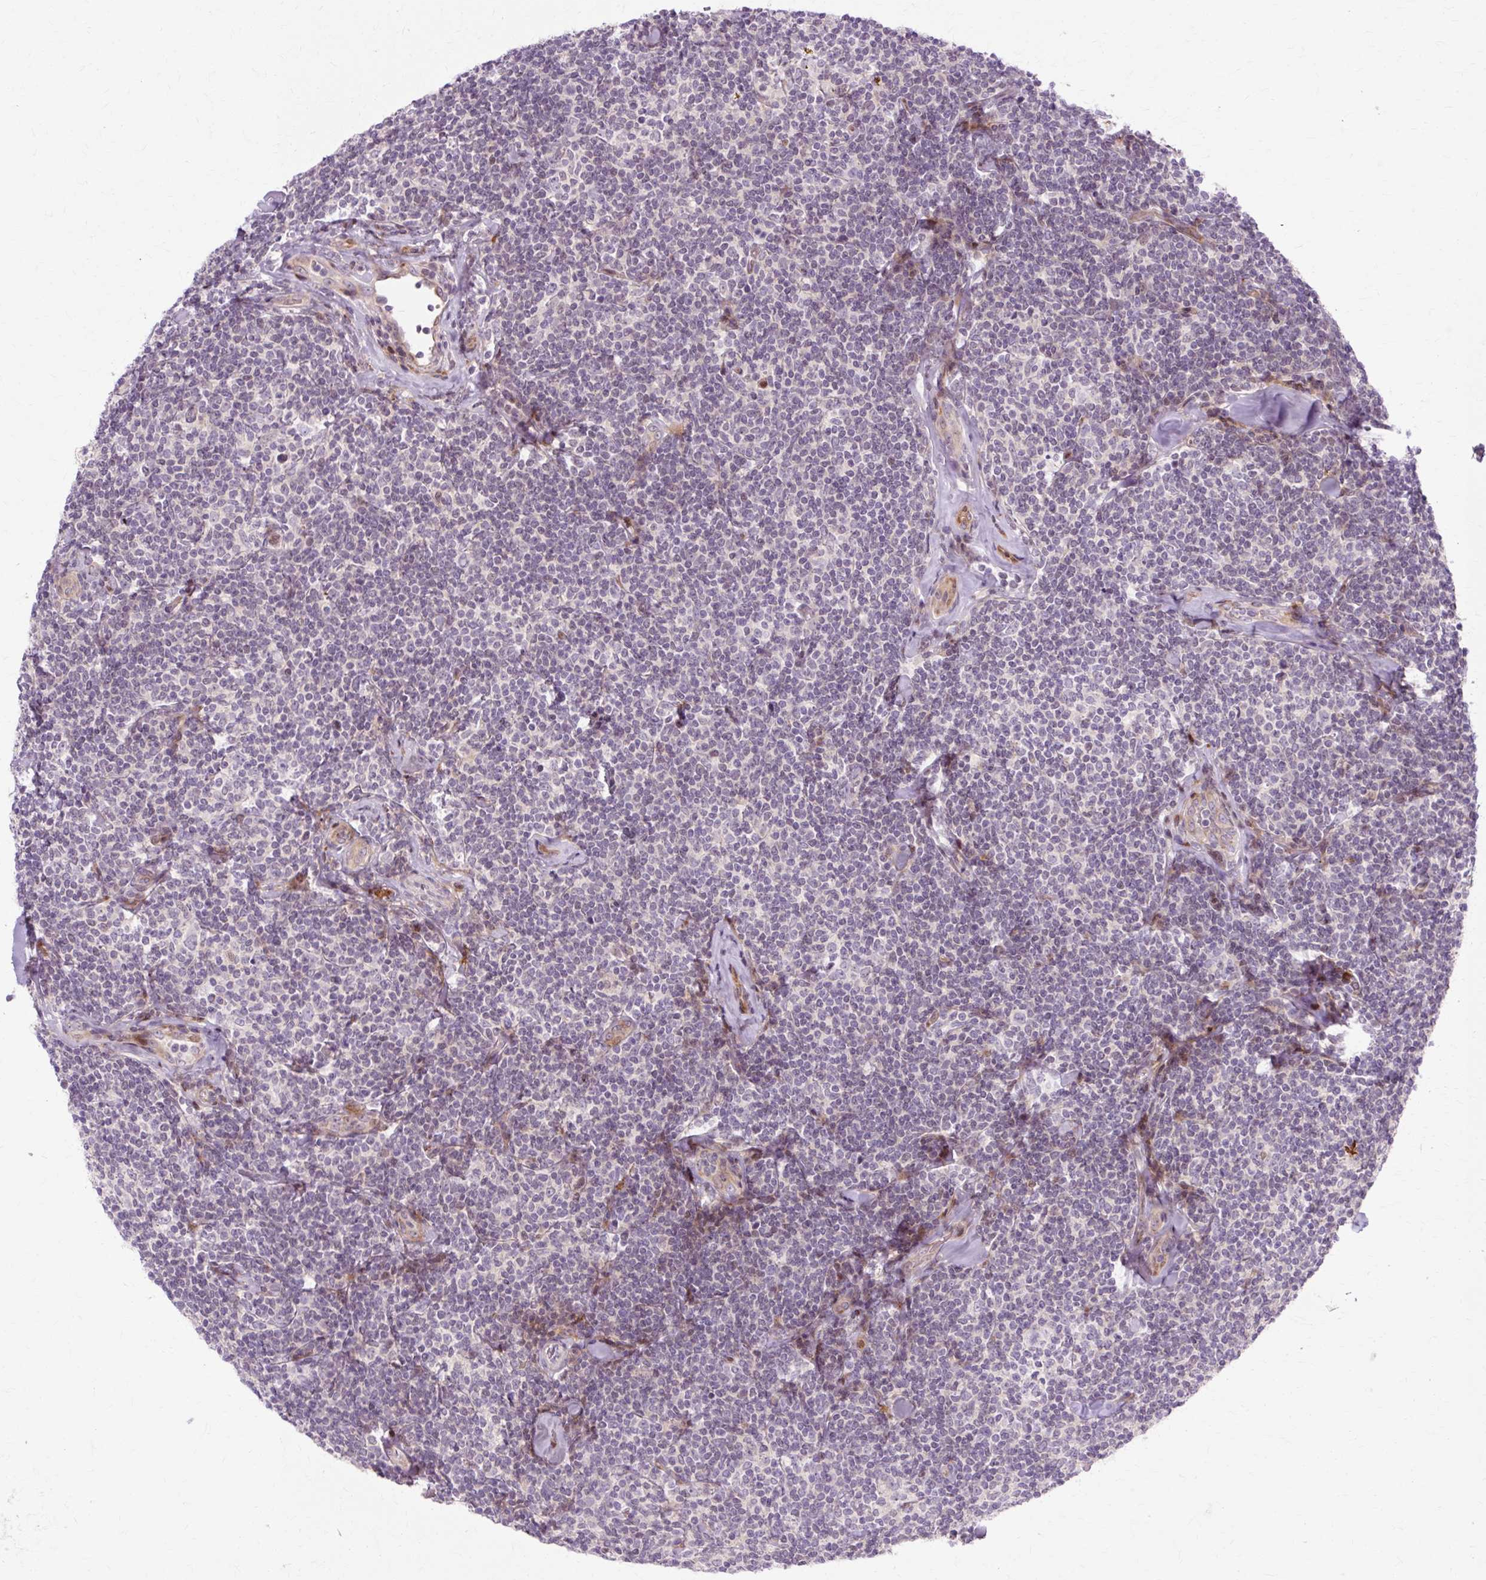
{"staining": {"intensity": "negative", "quantity": "none", "location": "none"}, "tissue": "lymphoma", "cell_type": "Tumor cells", "image_type": "cancer", "snomed": [{"axis": "morphology", "description": "Malignant lymphoma, non-Hodgkin's type, Low grade"}, {"axis": "topography", "description": "Lymph node"}], "caption": "A histopathology image of lymphoma stained for a protein shows no brown staining in tumor cells.", "gene": "ZNF35", "patient": {"sex": "female", "age": 56}}